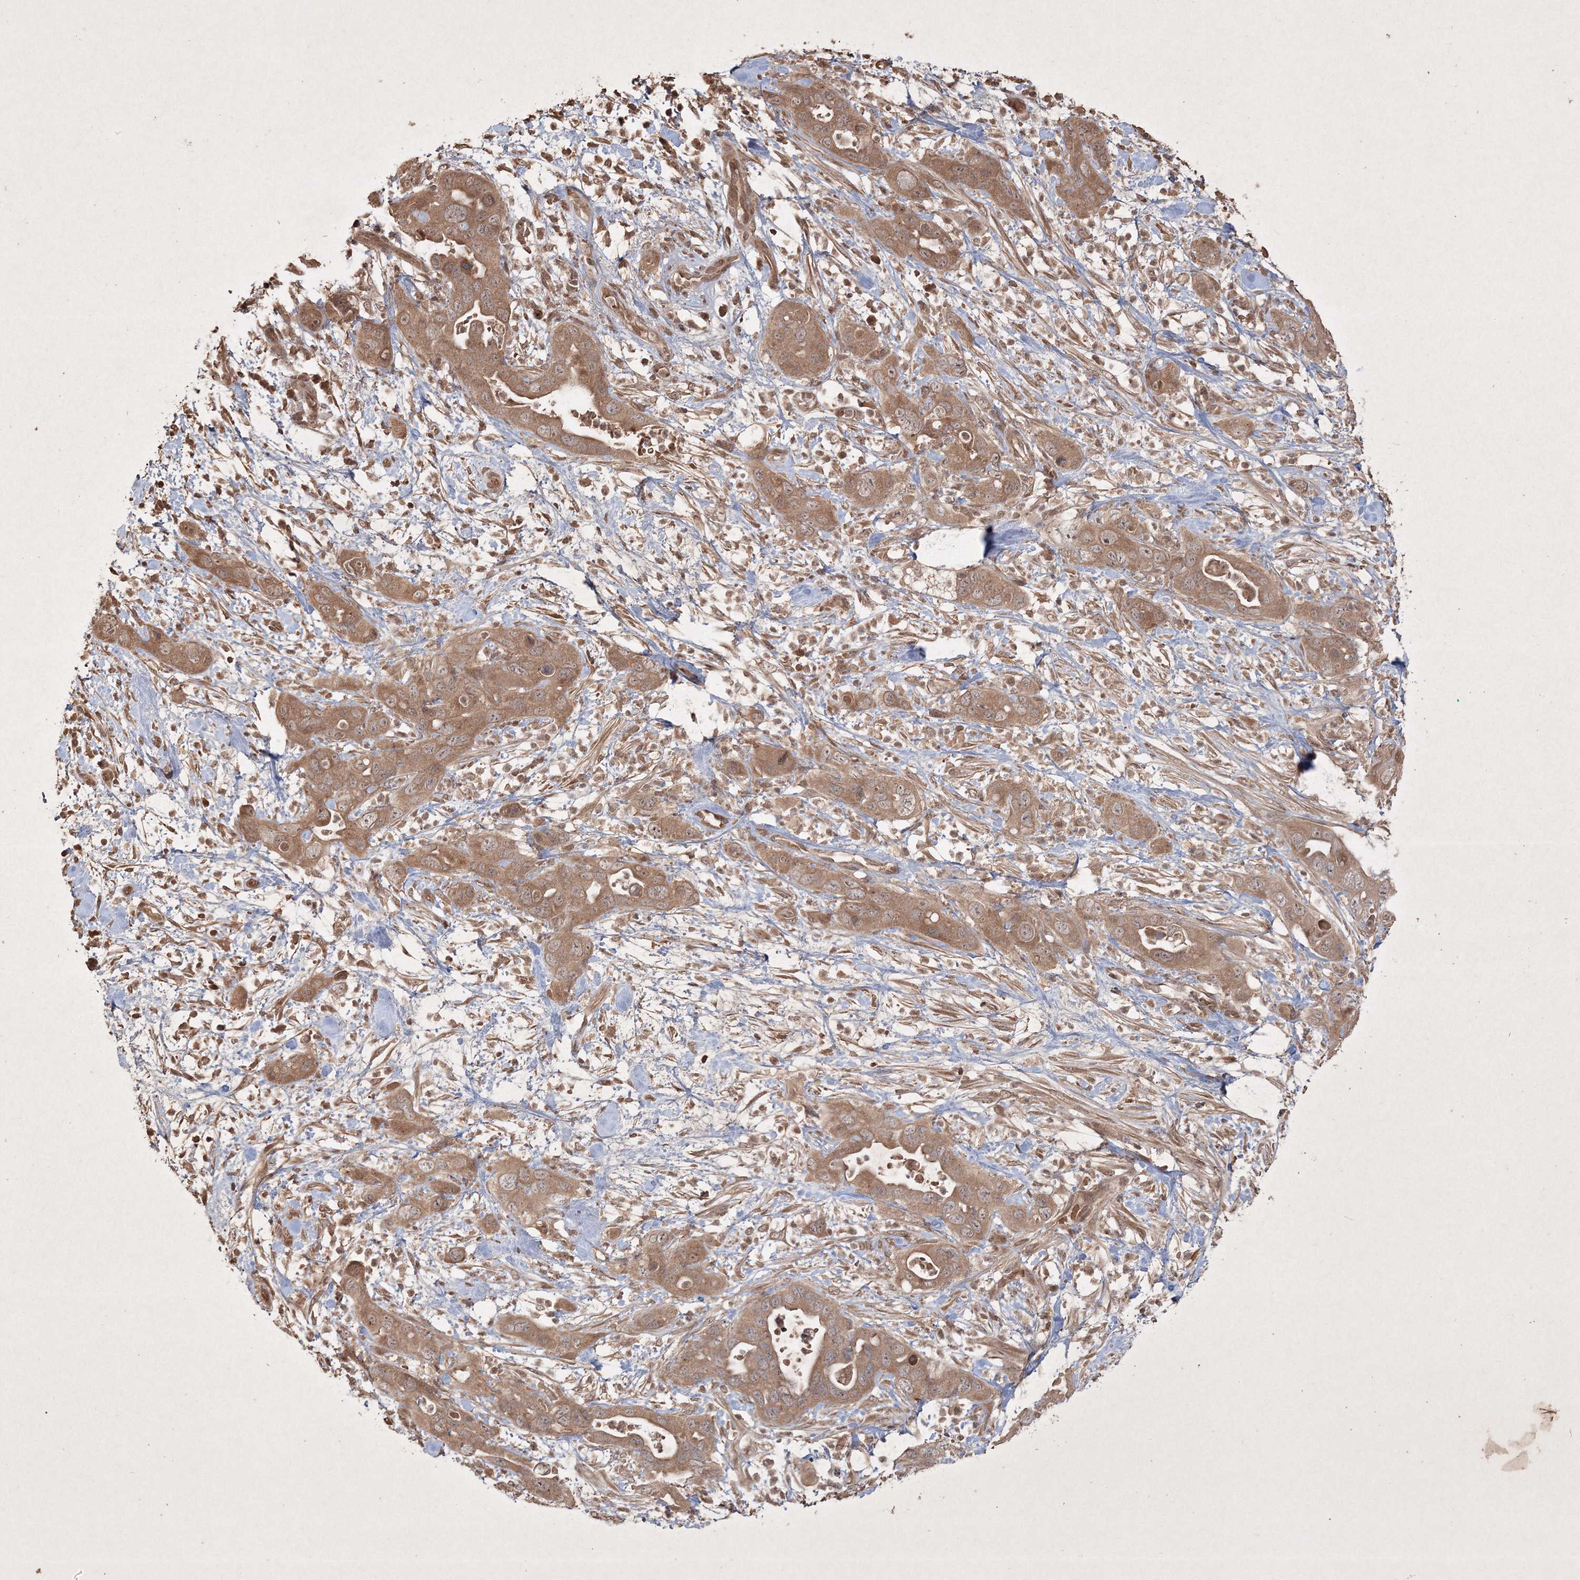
{"staining": {"intensity": "moderate", "quantity": ">75%", "location": "cytoplasmic/membranous,nuclear"}, "tissue": "pancreatic cancer", "cell_type": "Tumor cells", "image_type": "cancer", "snomed": [{"axis": "morphology", "description": "Adenocarcinoma, NOS"}, {"axis": "topography", "description": "Pancreas"}], "caption": "The photomicrograph shows immunohistochemical staining of adenocarcinoma (pancreatic). There is moderate cytoplasmic/membranous and nuclear staining is identified in approximately >75% of tumor cells.", "gene": "PELI3", "patient": {"sex": "female", "age": 71}}